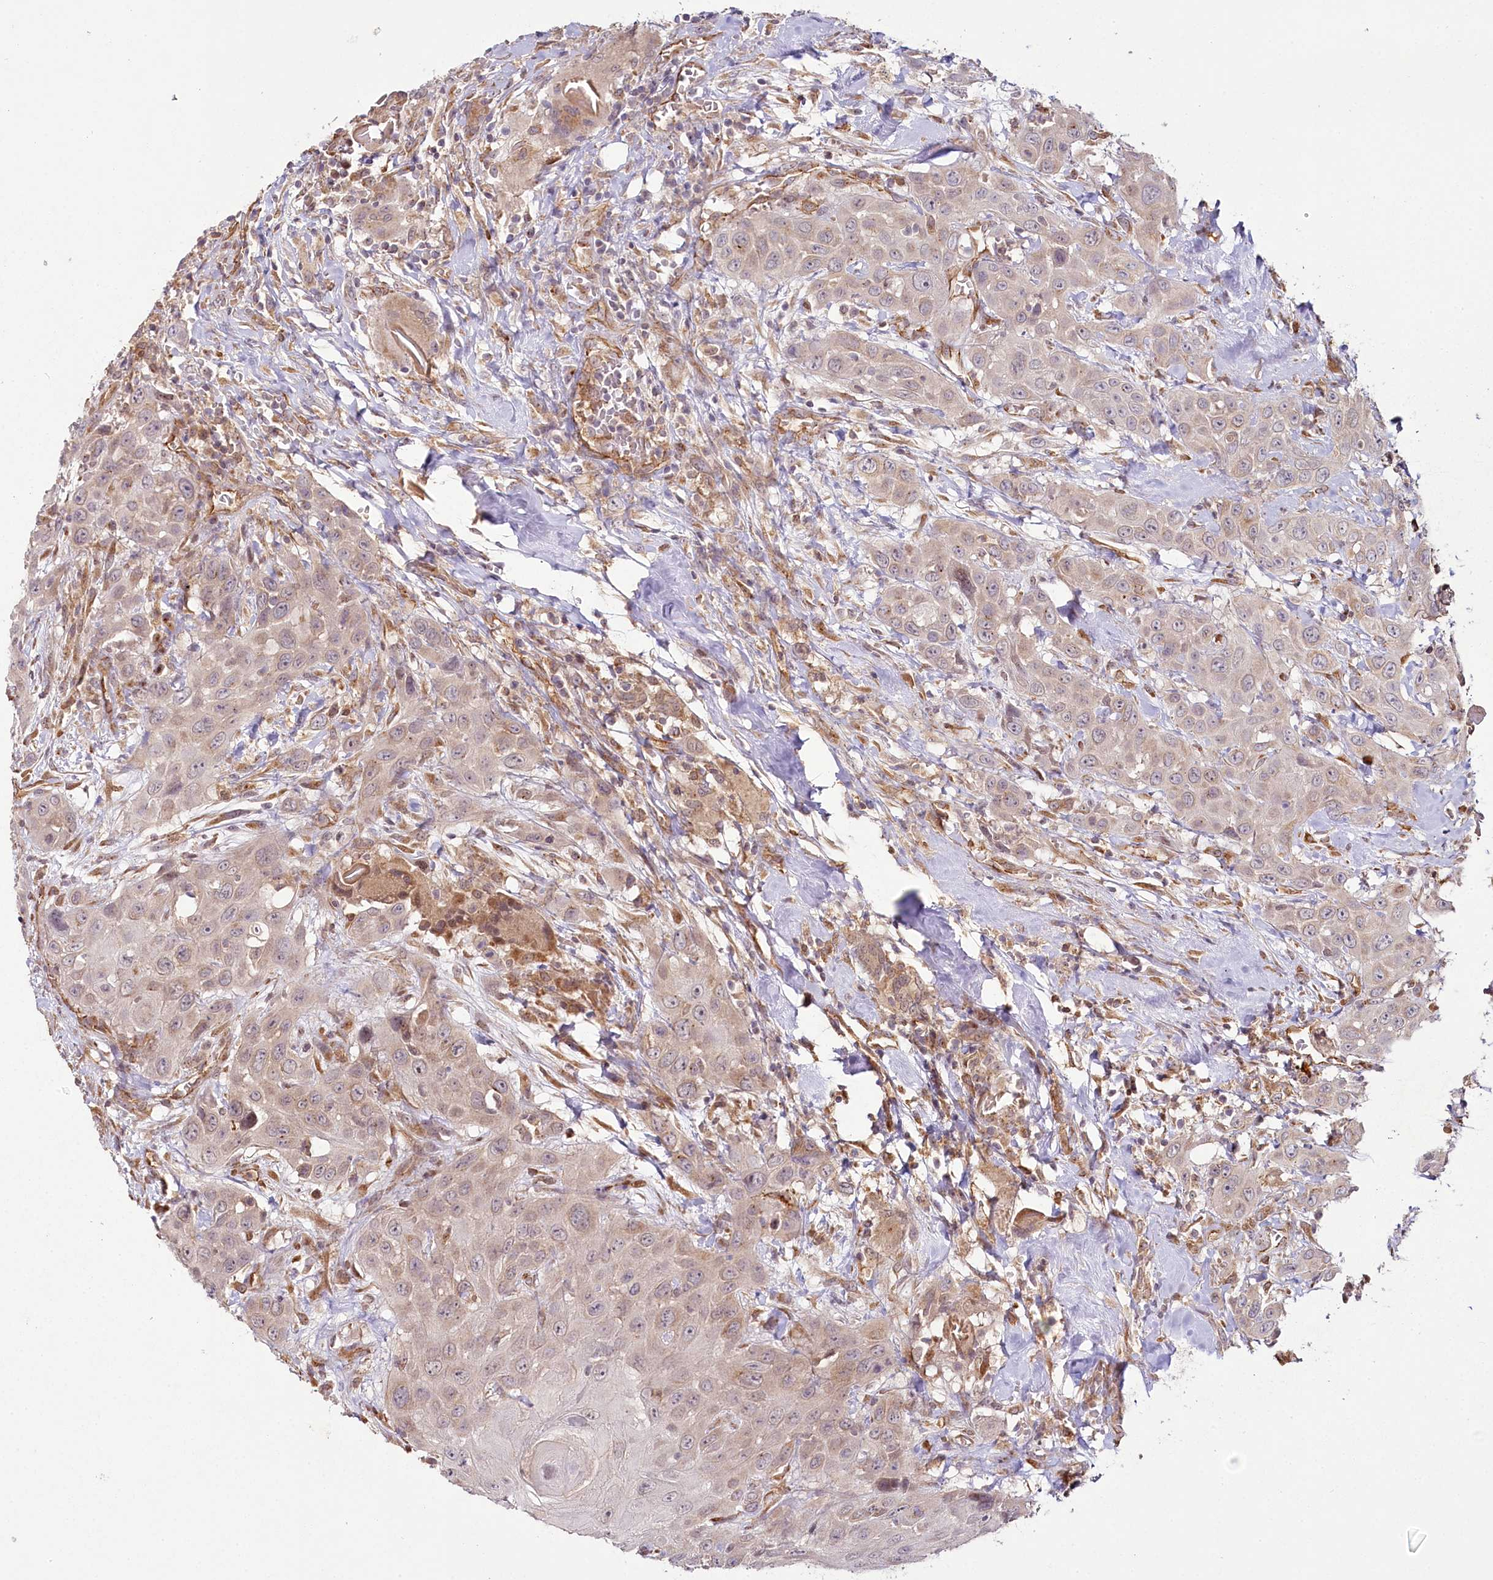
{"staining": {"intensity": "weak", "quantity": "<25%", "location": "cytoplasmic/membranous,nuclear"}, "tissue": "head and neck cancer", "cell_type": "Tumor cells", "image_type": "cancer", "snomed": [{"axis": "morphology", "description": "Squamous cell carcinoma, NOS"}, {"axis": "topography", "description": "Head-Neck"}], "caption": "Human head and neck cancer stained for a protein using immunohistochemistry (IHC) reveals no expression in tumor cells.", "gene": "ALKBH8", "patient": {"sex": "male", "age": 81}}